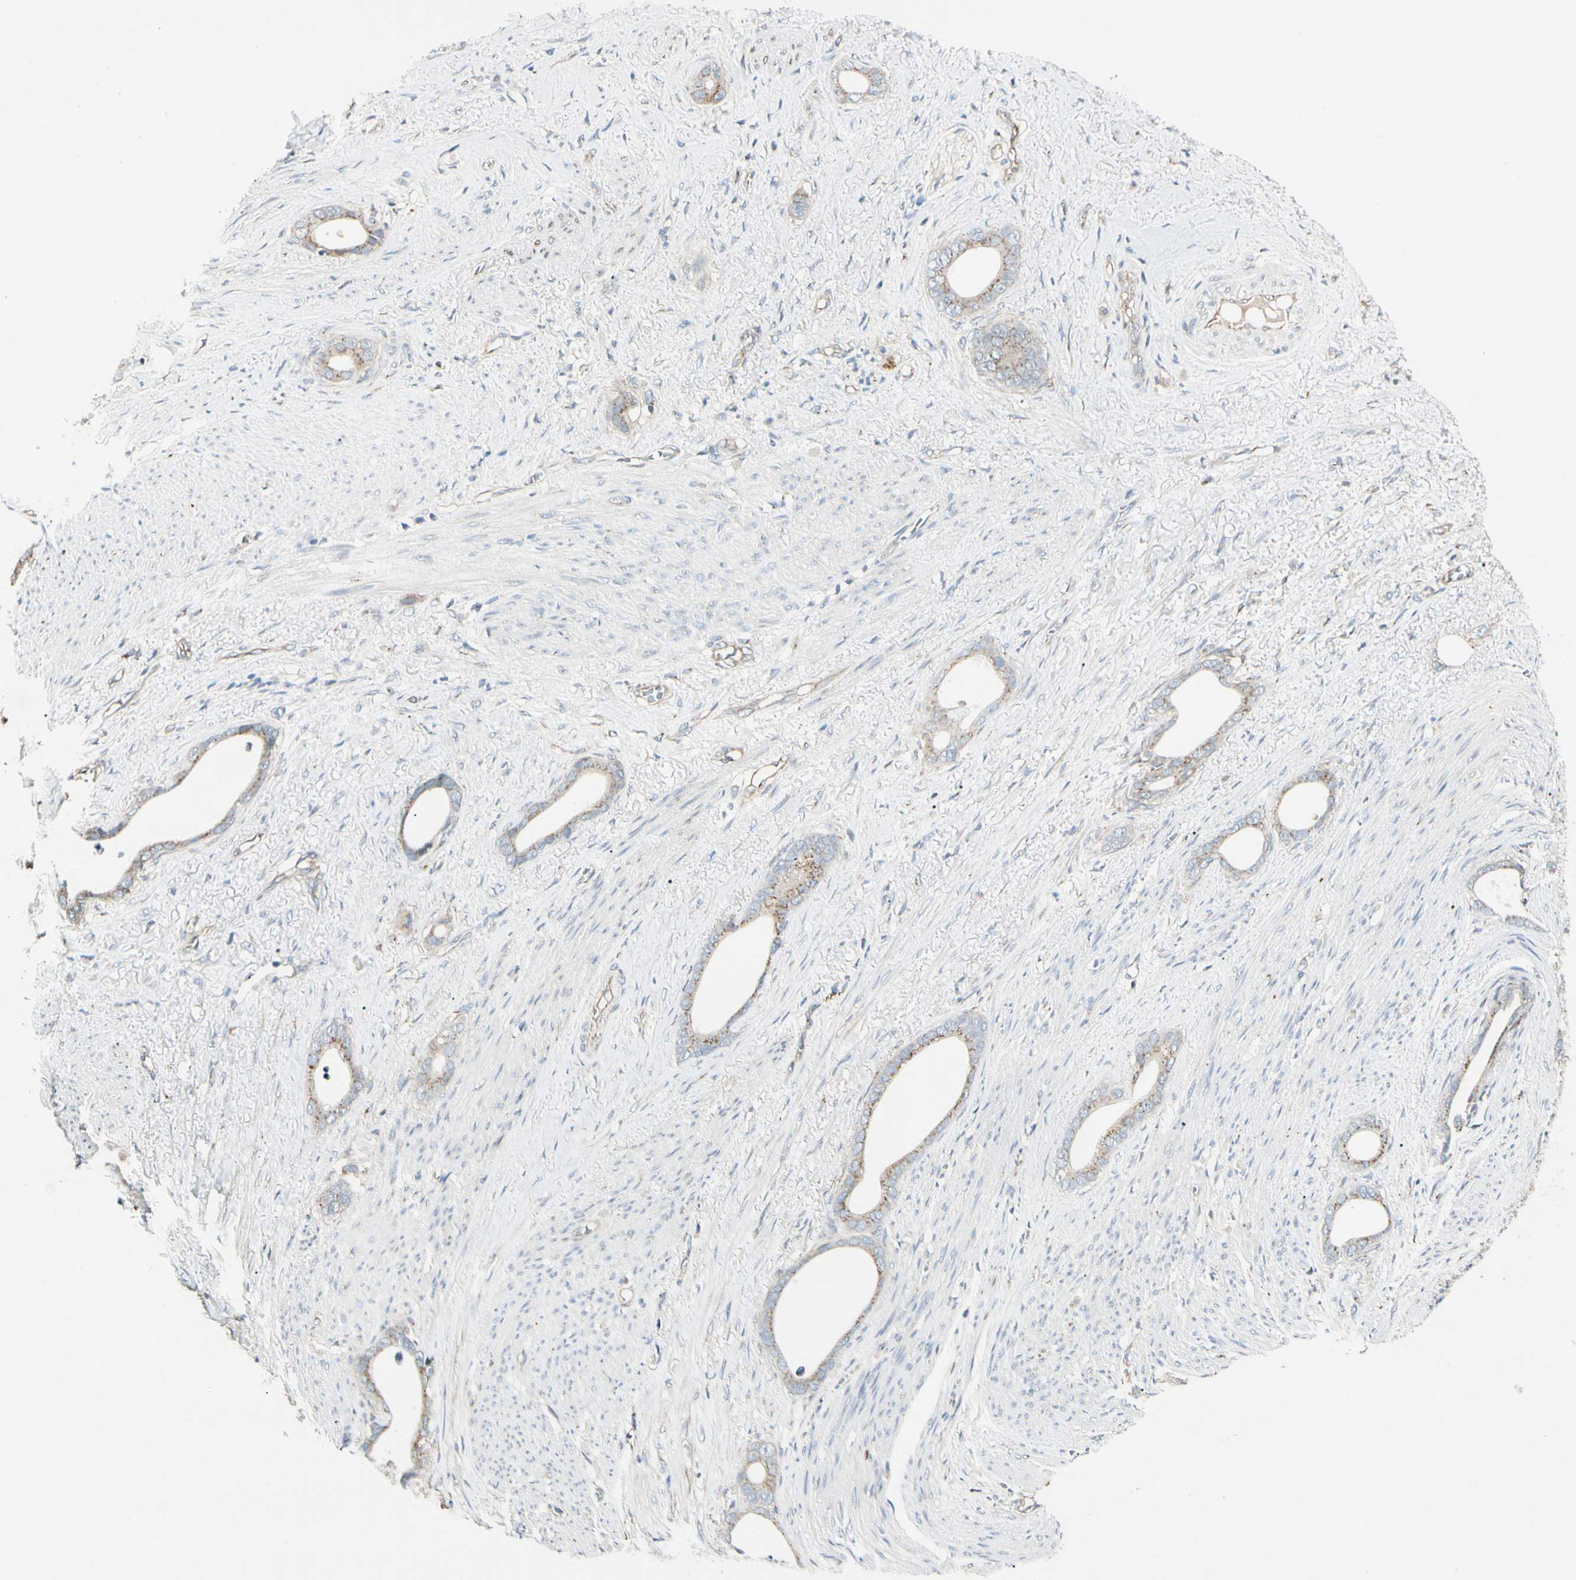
{"staining": {"intensity": "moderate", "quantity": ">75%", "location": "cytoplasmic/membranous"}, "tissue": "stomach cancer", "cell_type": "Tumor cells", "image_type": "cancer", "snomed": [{"axis": "morphology", "description": "Adenocarcinoma, NOS"}, {"axis": "topography", "description": "Stomach"}], "caption": "Immunohistochemistry image of stomach cancer stained for a protein (brown), which shows medium levels of moderate cytoplasmic/membranous positivity in approximately >75% of tumor cells.", "gene": "ABCA3", "patient": {"sex": "female", "age": 75}}